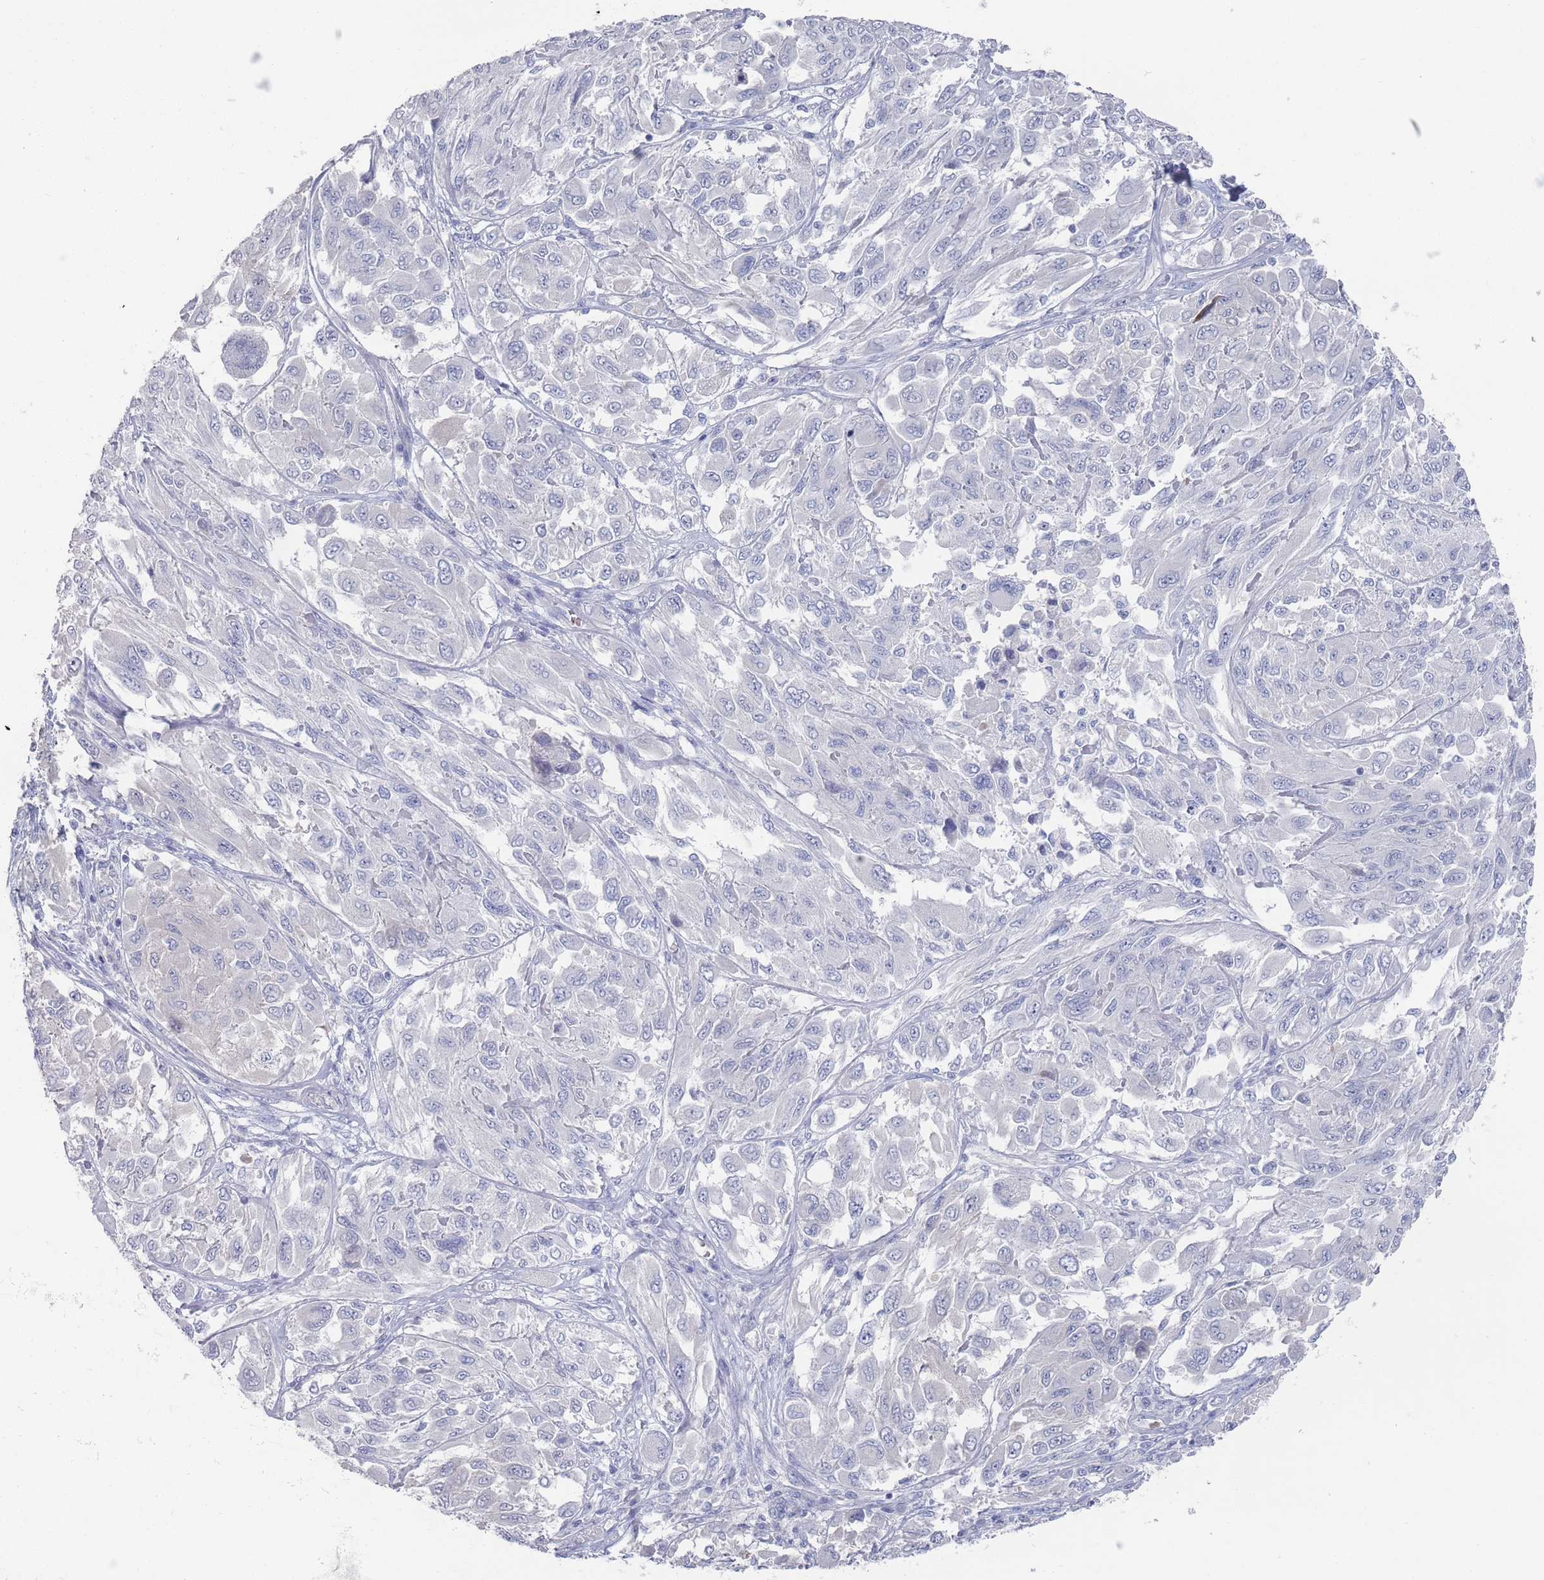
{"staining": {"intensity": "negative", "quantity": "none", "location": "none"}, "tissue": "melanoma", "cell_type": "Tumor cells", "image_type": "cancer", "snomed": [{"axis": "morphology", "description": "Malignant melanoma, NOS"}, {"axis": "topography", "description": "Skin"}], "caption": "Micrograph shows no significant protein positivity in tumor cells of melanoma. (Brightfield microscopy of DAB immunohistochemistry (IHC) at high magnification).", "gene": "TMCO3", "patient": {"sex": "female", "age": 91}}